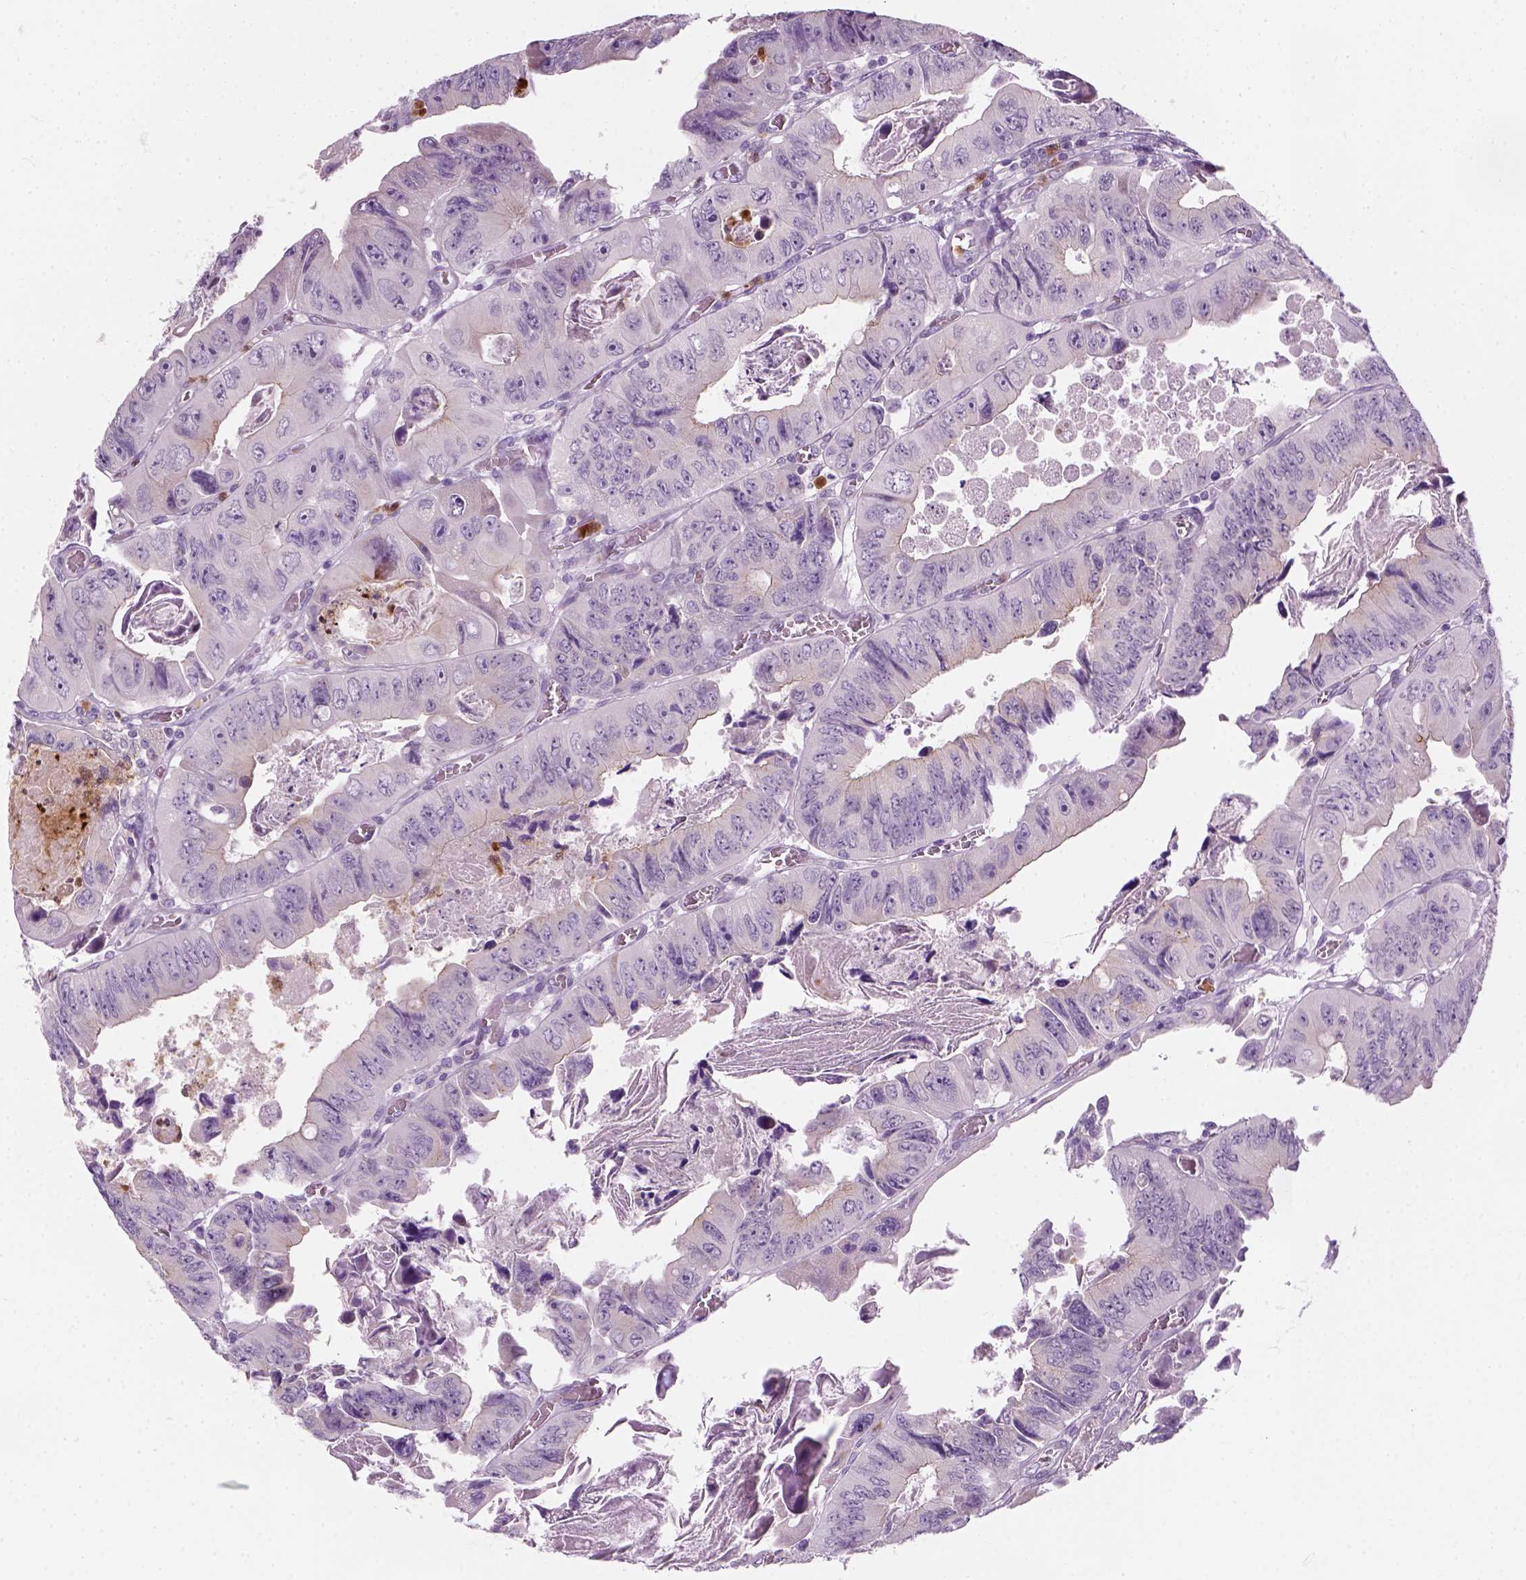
{"staining": {"intensity": "negative", "quantity": "none", "location": "none"}, "tissue": "colorectal cancer", "cell_type": "Tumor cells", "image_type": "cancer", "snomed": [{"axis": "morphology", "description": "Adenocarcinoma, NOS"}, {"axis": "topography", "description": "Colon"}], "caption": "DAB immunohistochemical staining of human colorectal cancer displays no significant expression in tumor cells. (Brightfield microscopy of DAB (3,3'-diaminobenzidine) IHC at high magnification).", "gene": "IL4", "patient": {"sex": "female", "age": 84}}